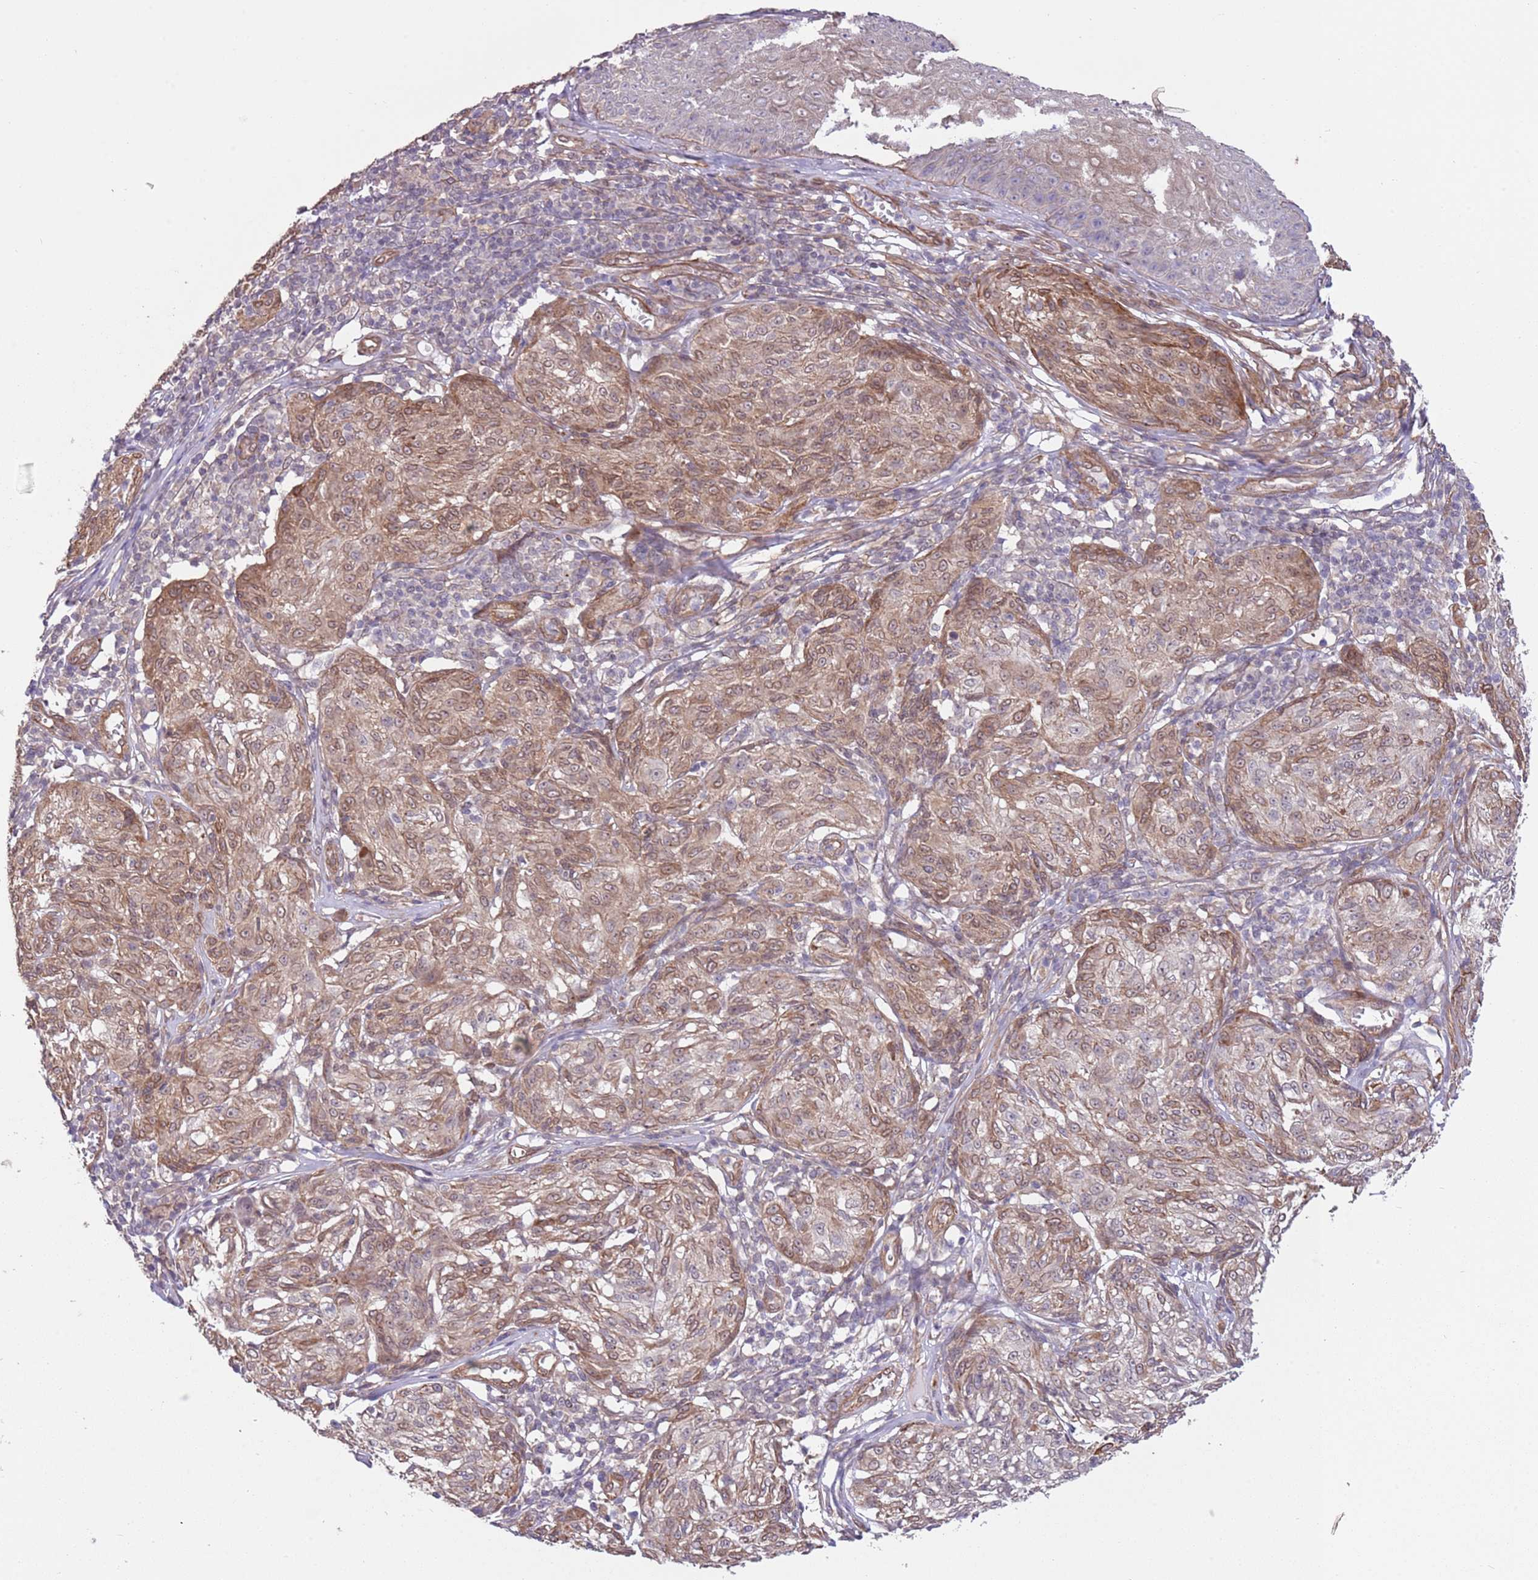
{"staining": {"intensity": "moderate", "quantity": ">75%", "location": "cytoplasmic/membranous,nuclear"}, "tissue": "melanoma", "cell_type": "Tumor cells", "image_type": "cancer", "snomed": [{"axis": "morphology", "description": "Malignant melanoma, NOS"}, {"axis": "topography", "description": "Skin"}], "caption": "Moderate cytoplasmic/membranous and nuclear staining is present in approximately >75% of tumor cells in melanoma.", "gene": "CREBZF", "patient": {"sex": "female", "age": 63}}